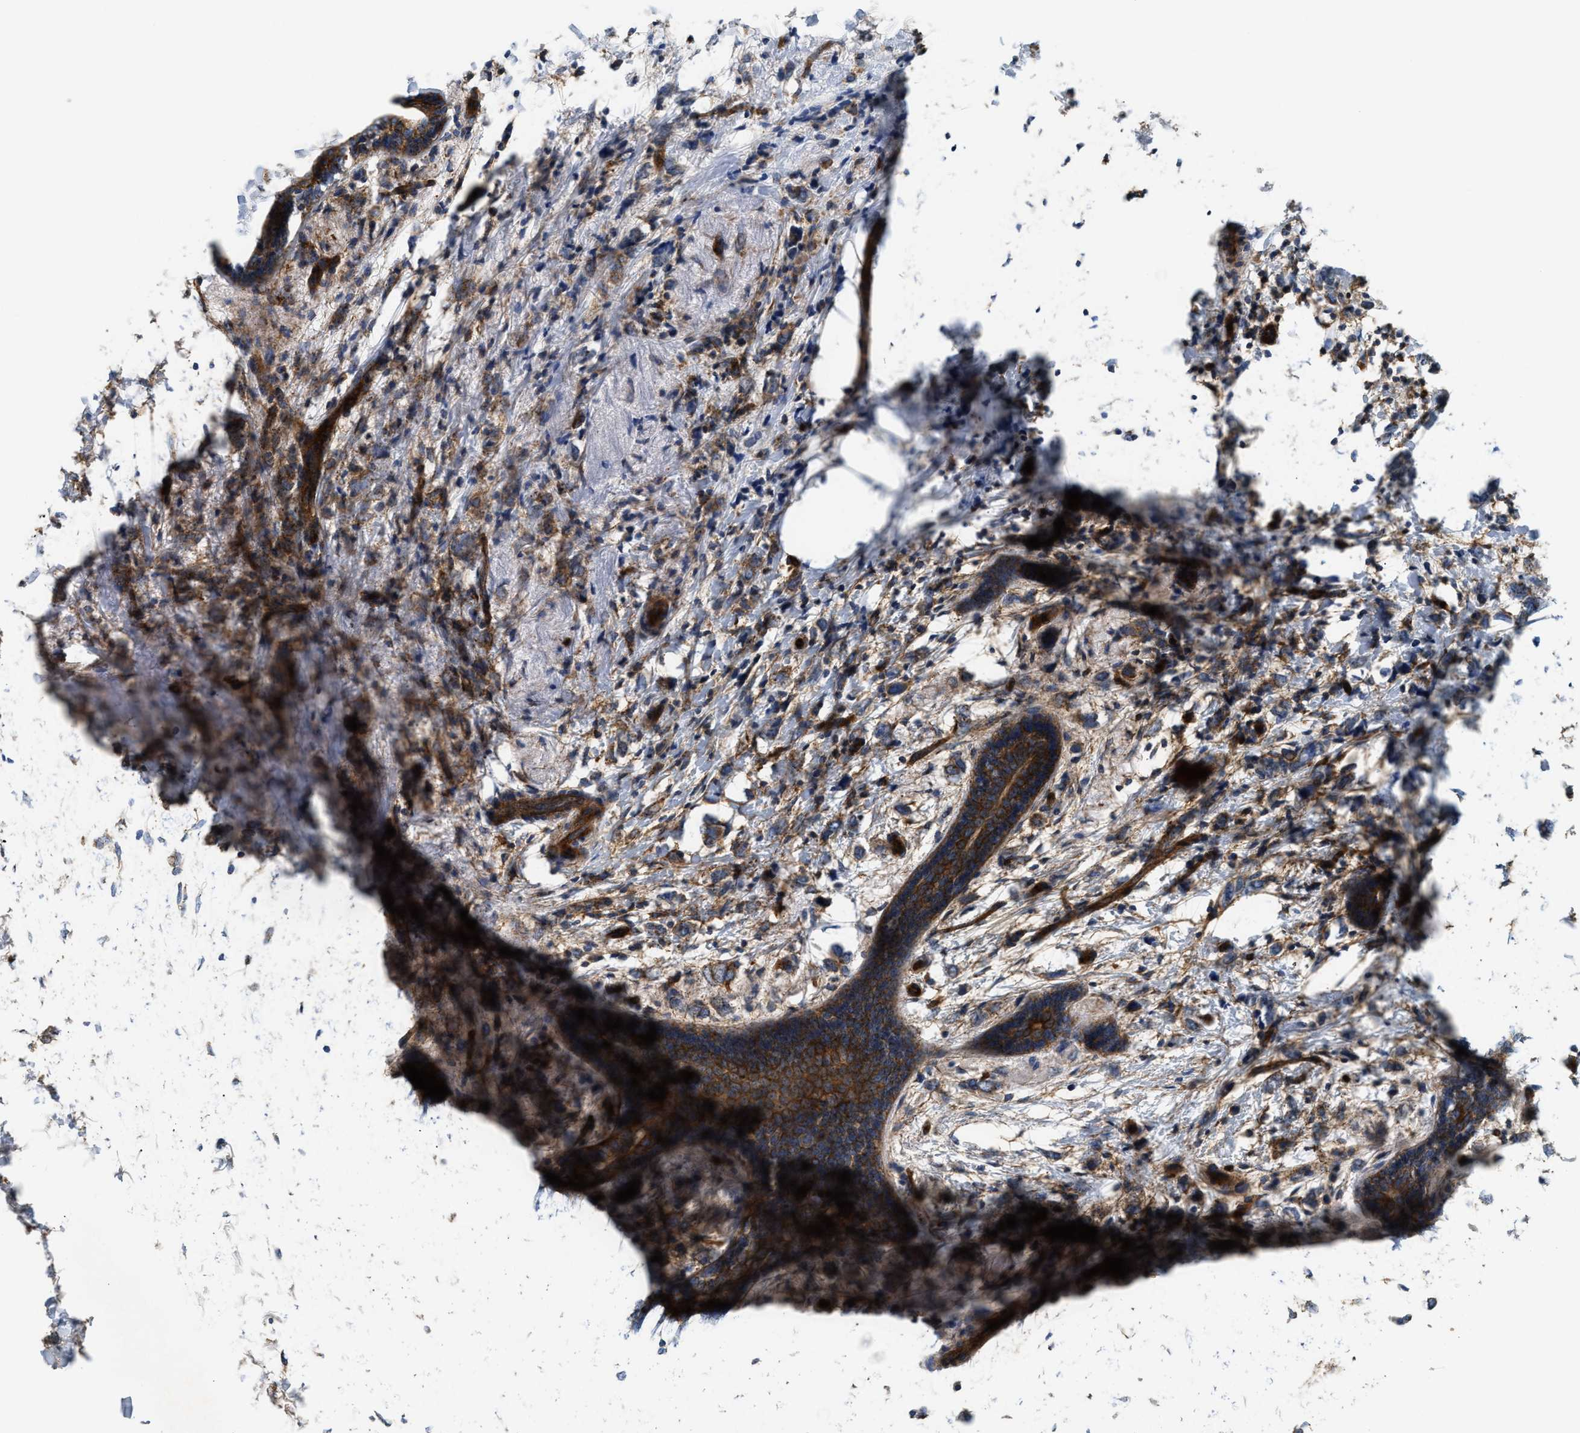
{"staining": {"intensity": "moderate", "quantity": ">75%", "location": "cytoplasmic/membranous"}, "tissue": "breast cancer", "cell_type": "Tumor cells", "image_type": "cancer", "snomed": [{"axis": "morphology", "description": "Normal tissue, NOS"}, {"axis": "morphology", "description": "Lobular carcinoma"}, {"axis": "topography", "description": "Breast"}], "caption": "The immunohistochemical stain highlights moderate cytoplasmic/membranous positivity in tumor cells of breast lobular carcinoma tissue.", "gene": "NSUN7", "patient": {"sex": "female", "age": 47}}